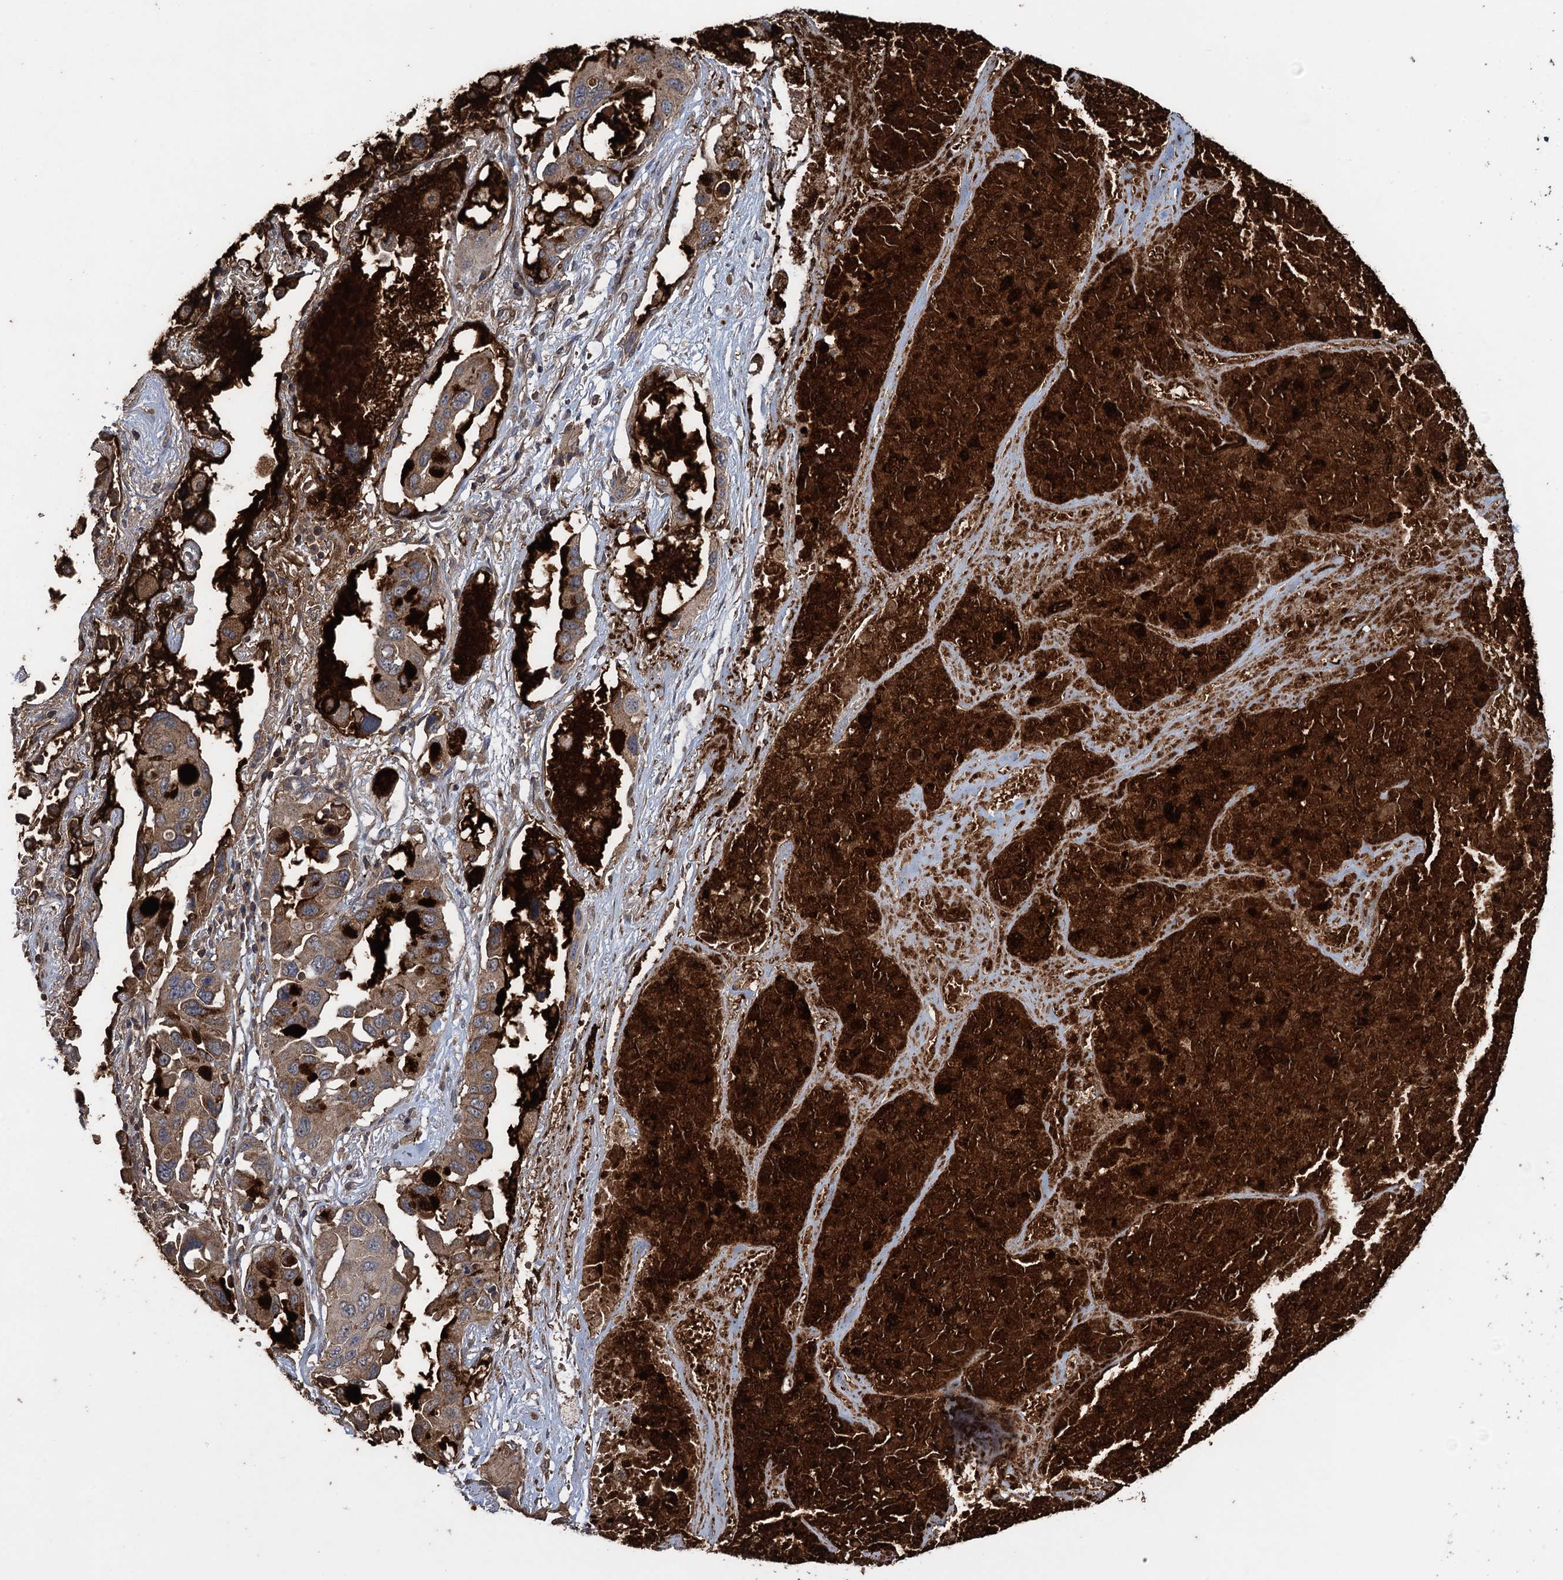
{"staining": {"intensity": "moderate", "quantity": "25%-75%", "location": "cytoplasmic/membranous"}, "tissue": "lung cancer", "cell_type": "Tumor cells", "image_type": "cancer", "snomed": [{"axis": "morphology", "description": "Squamous cell carcinoma, NOS"}, {"axis": "topography", "description": "Lung"}], "caption": "Immunohistochemistry (IHC) (DAB (3,3'-diaminobenzidine)) staining of lung cancer reveals moderate cytoplasmic/membranous protein expression in approximately 25%-75% of tumor cells.", "gene": "TXNDC11", "patient": {"sex": "female", "age": 73}}